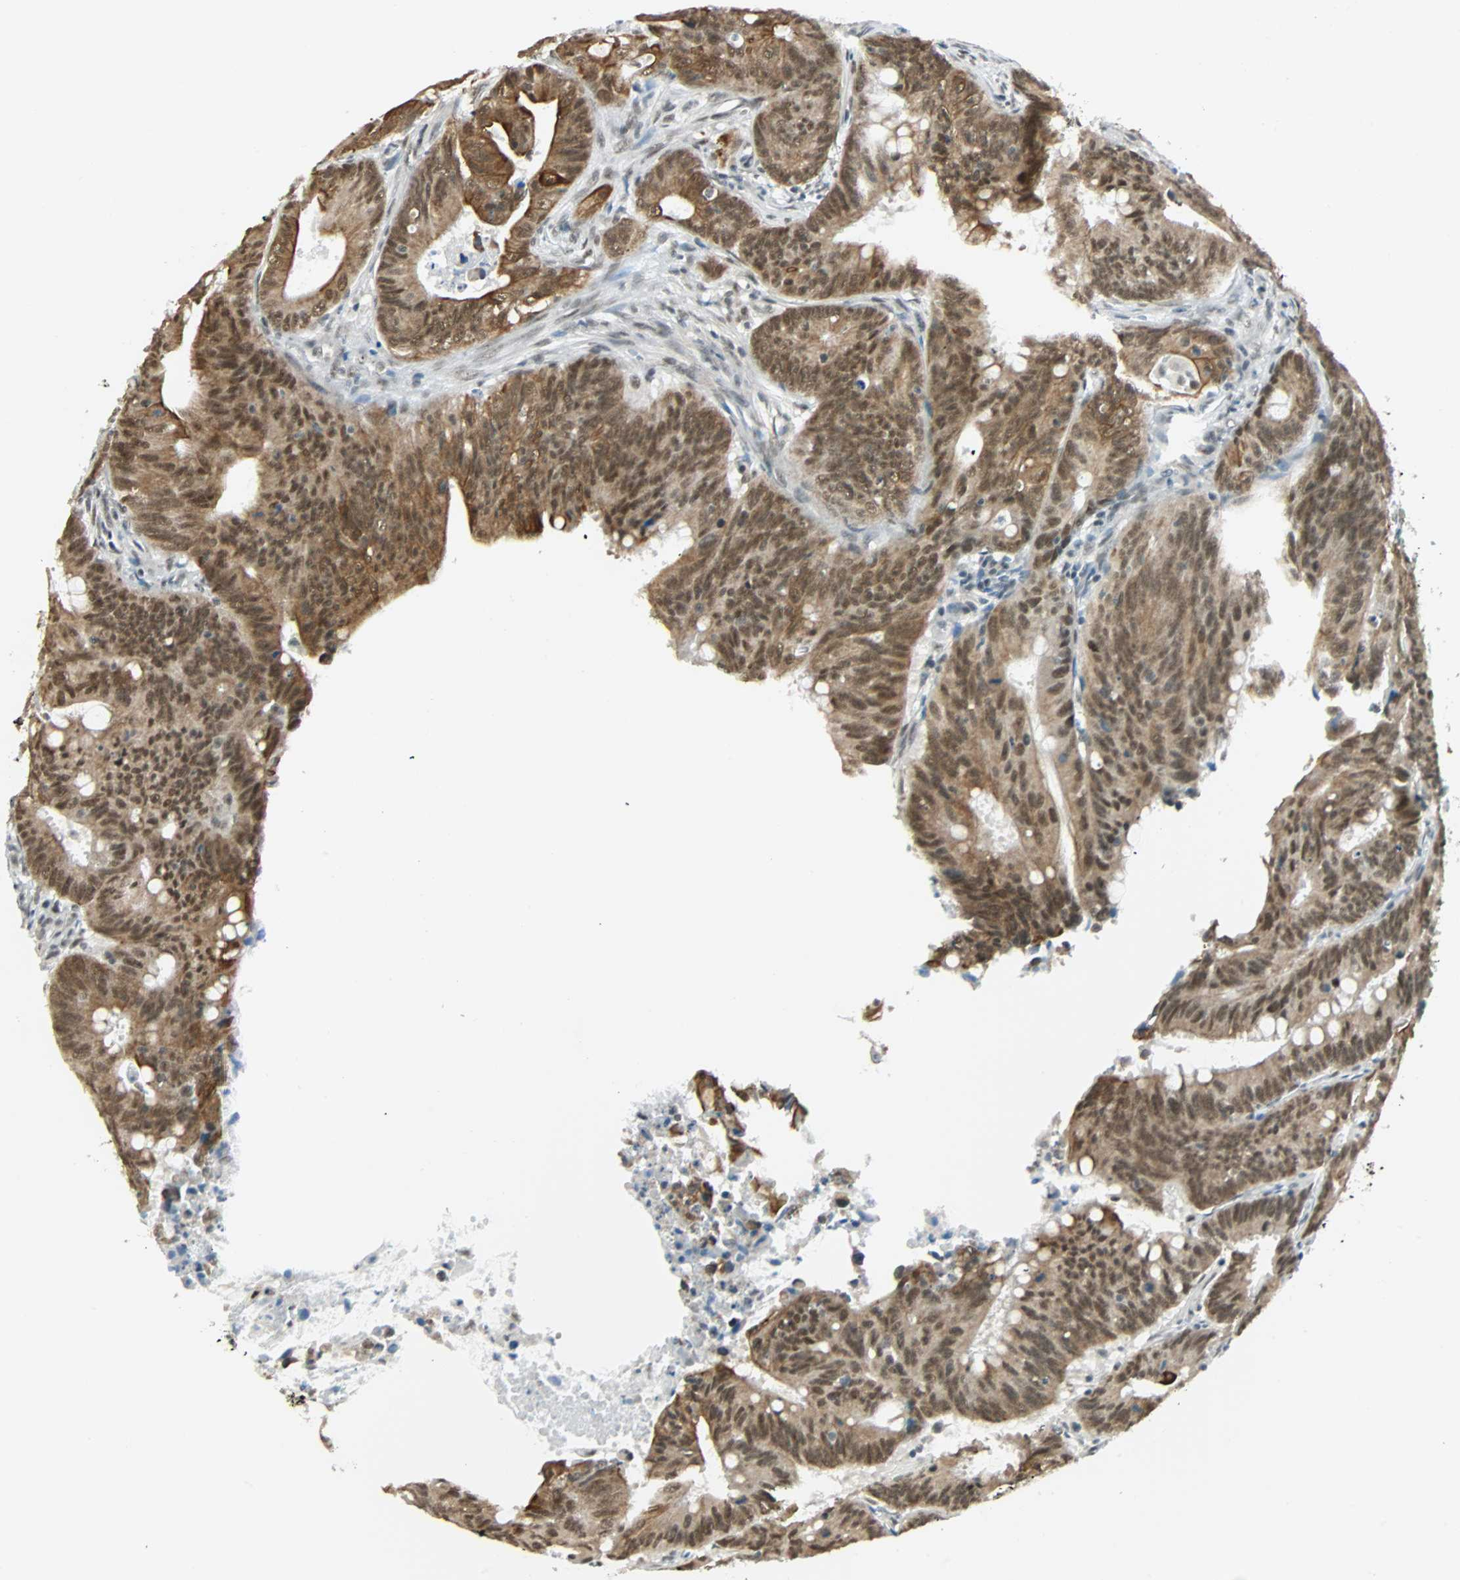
{"staining": {"intensity": "strong", "quantity": ">75%", "location": "cytoplasmic/membranous,nuclear"}, "tissue": "colorectal cancer", "cell_type": "Tumor cells", "image_type": "cancer", "snomed": [{"axis": "morphology", "description": "Adenocarcinoma, NOS"}, {"axis": "topography", "description": "Colon"}], "caption": "This micrograph displays IHC staining of adenocarcinoma (colorectal), with high strong cytoplasmic/membranous and nuclear expression in approximately >75% of tumor cells.", "gene": "NELFE", "patient": {"sex": "male", "age": 45}}